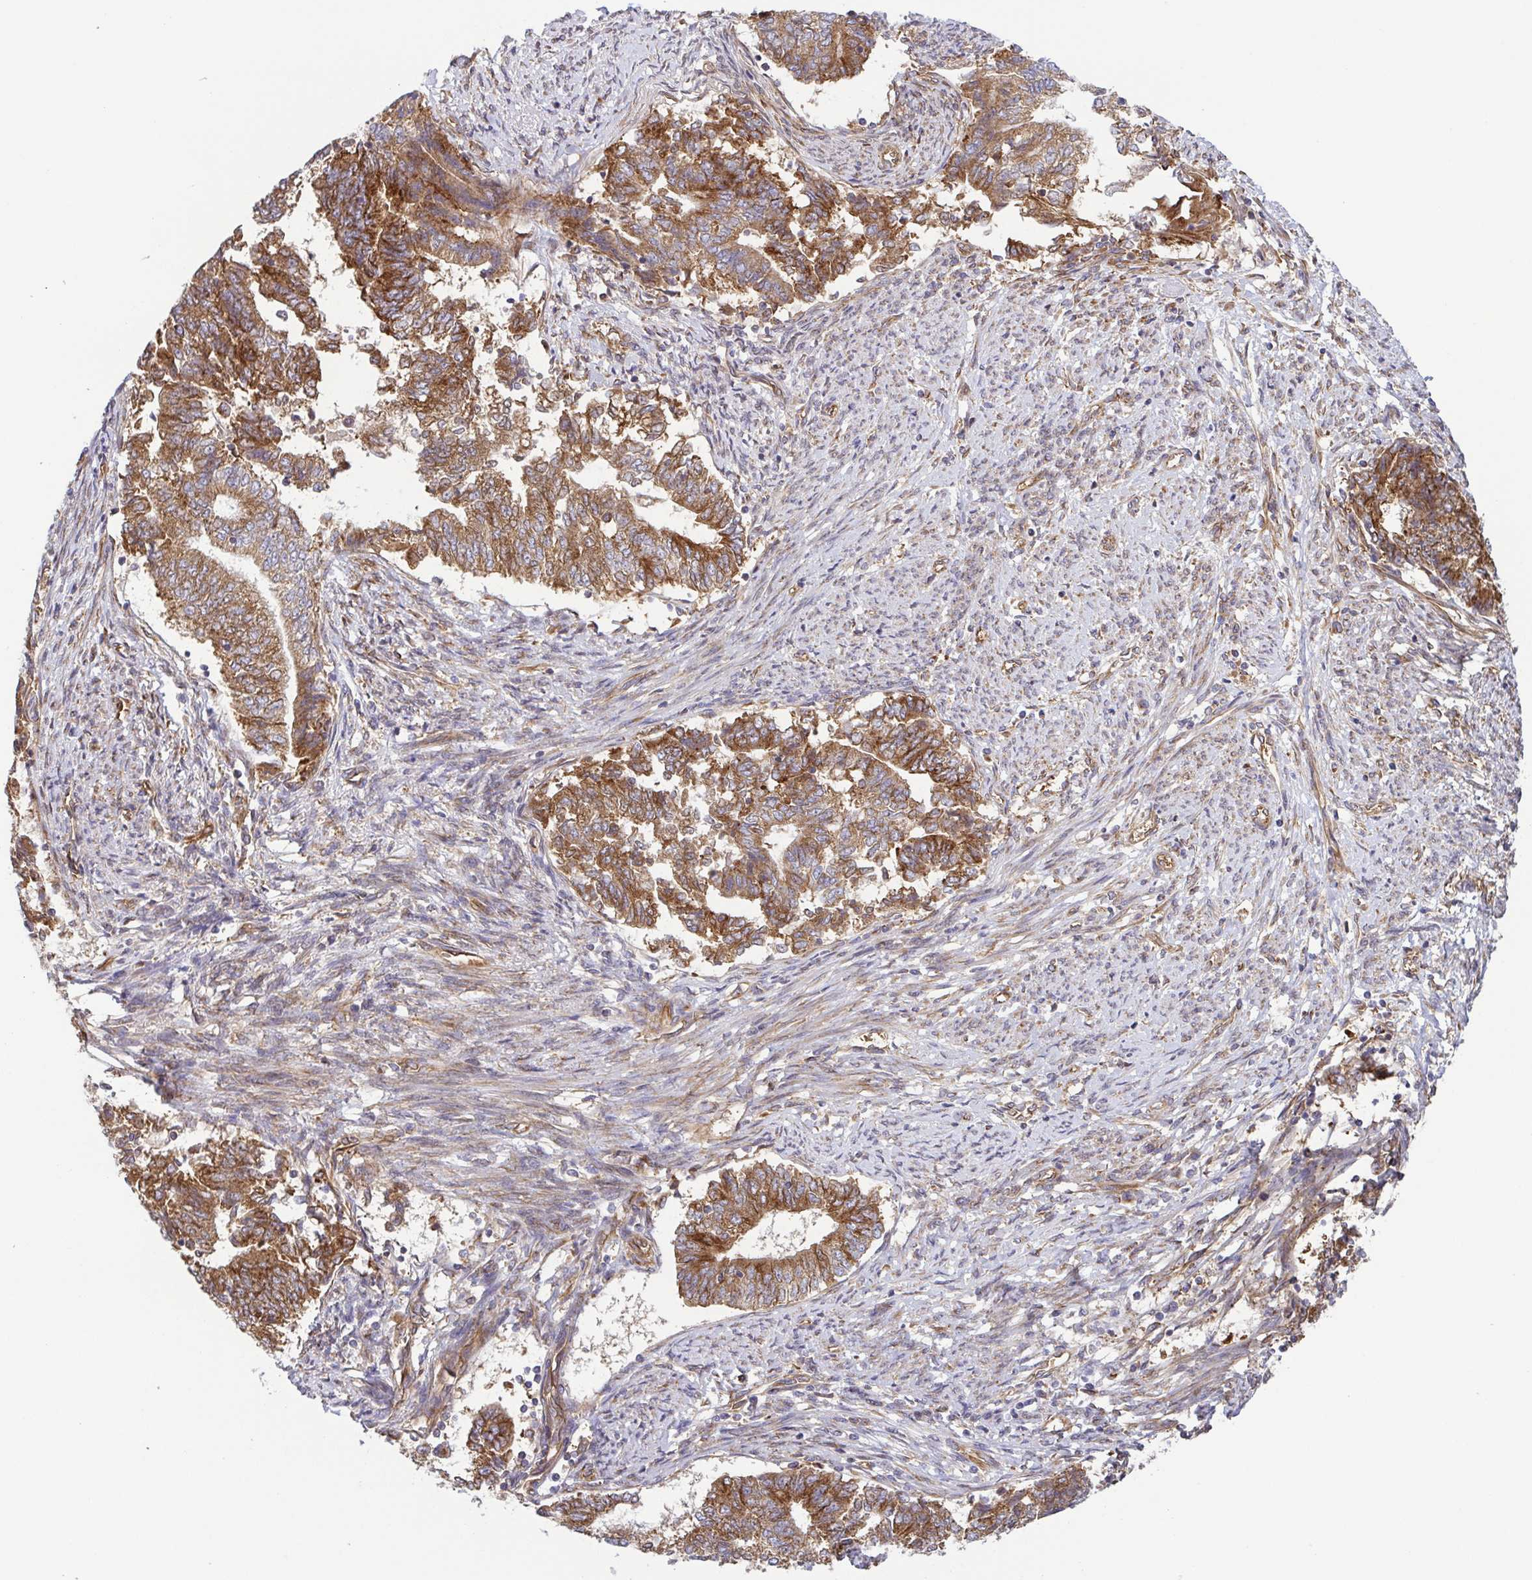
{"staining": {"intensity": "strong", "quantity": ">75%", "location": "cytoplasmic/membranous"}, "tissue": "endometrial cancer", "cell_type": "Tumor cells", "image_type": "cancer", "snomed": [{"axis": "morphology", "description": "Adenocarcinoma, NOS"}, {"axis": "topography", "description": "Endometrium"}], "caption": "An immunohistochemistry (IHC) photomicrograph of neoplastic tissue is shown. Protein staining in brown shows strong cytoplasmic/membranous positivity in endometrial cancer (adenocarcinoma) within tumor cells.", "gene": "KIF5B", "patient": {"sex": "female", "age": 65}}